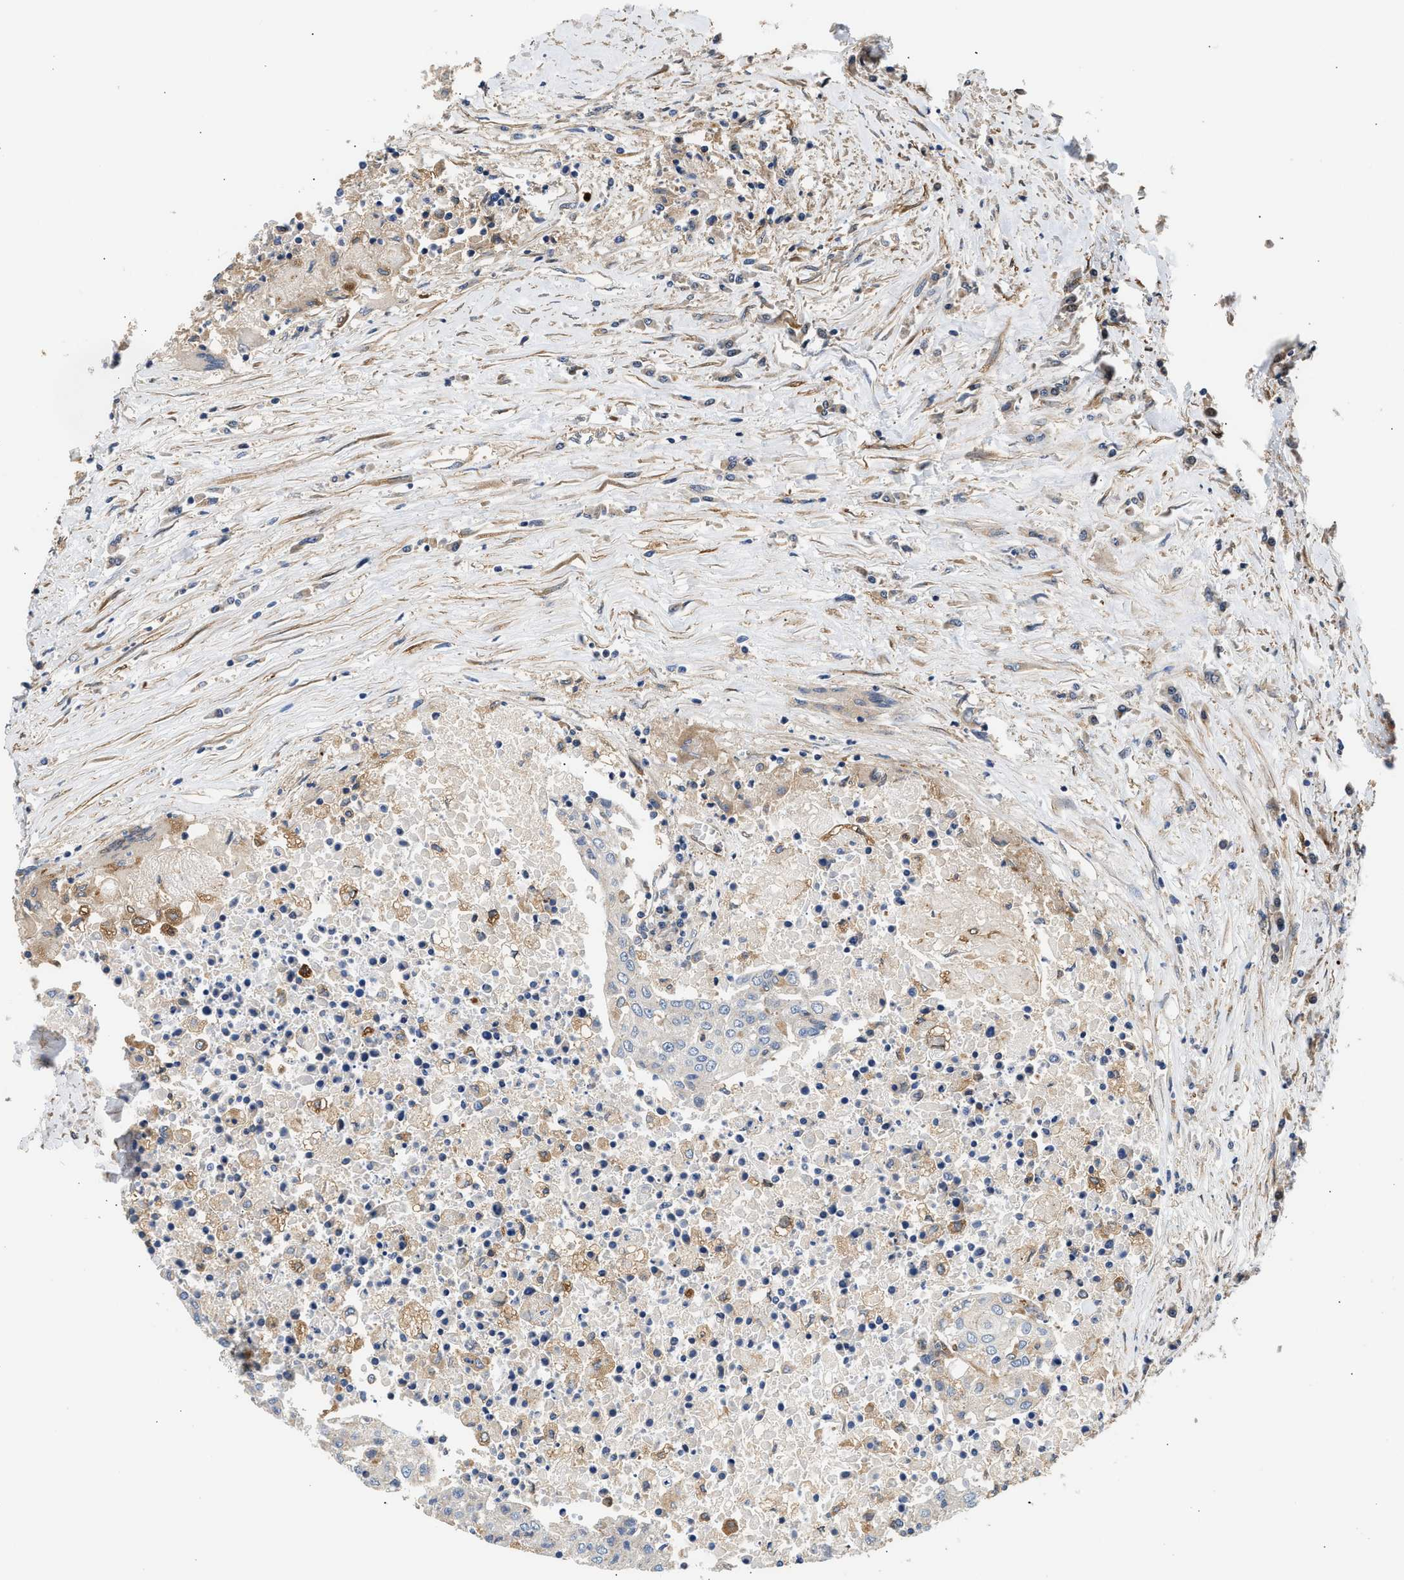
{"staining": {"intensity": "negative", "quantity": "none", "location": "none"}, "tissue": "urothelial cancer", "cell_type": "Tumor cells", "image_type": "cancer", "snomed": [{"axis": "morphology", "description": "Urothelial carcinoma, High grade"}, {"axis": "topography", "description": "Urinary bladder"}], "caption": "This is an IHC histopathology image of human urothelial carcinoma (high-grade). There is no staining in tumor cells.", "gene": "RAB31", "patient": {"sex": "female", "age": 85}}